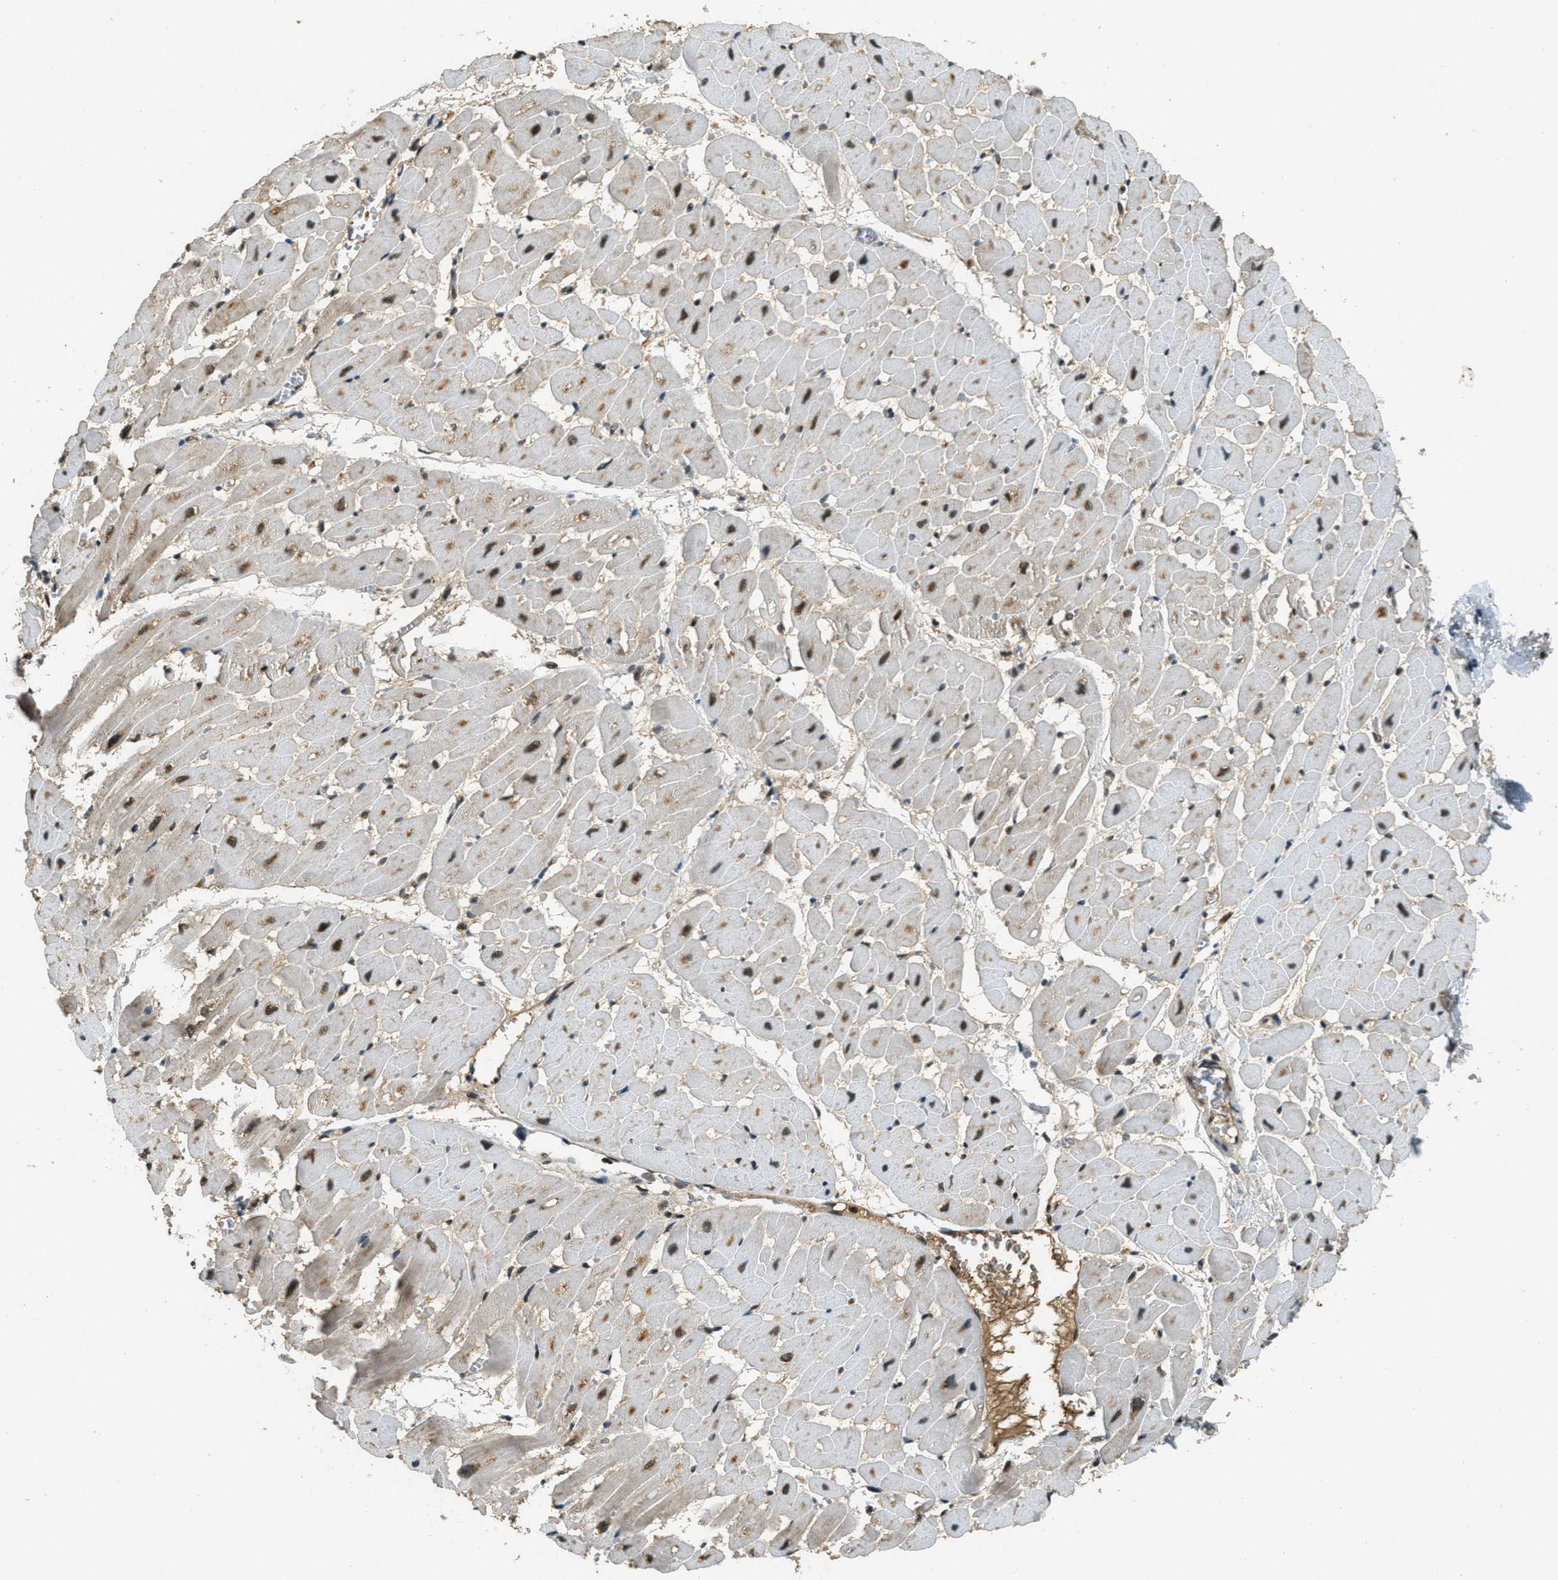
{"staining": {"intensity": "moderate", "quantity": "<25%", "location": "cytoplasmic/membranous,nuclear"}, "tissue": "heart muscle", "cell_type": "Cardiomyocytes", "image_type": "normal", "snomed": [{"axis": "morphology", "description": "Normal tissue, NOS"}, {"axis": "topography", "description": "Heart"}], "caption": "High-magnification brightfield microscopy of normal heart muscle stained with DAB (3,3'-diaminobenzidine) (brown) and counterstained with hematoxylin (blue). cardiomyocytes exhibit moderate cytoplasmic/membranous,nuclear positivity is present in about<25% of cells. Using DAB (brown) and hematoxylin (blue) stains, captured at high magnification using brightfield microscopy.", "gene": "ZNF148", "patient": {"sex": "male", "age": 45}}